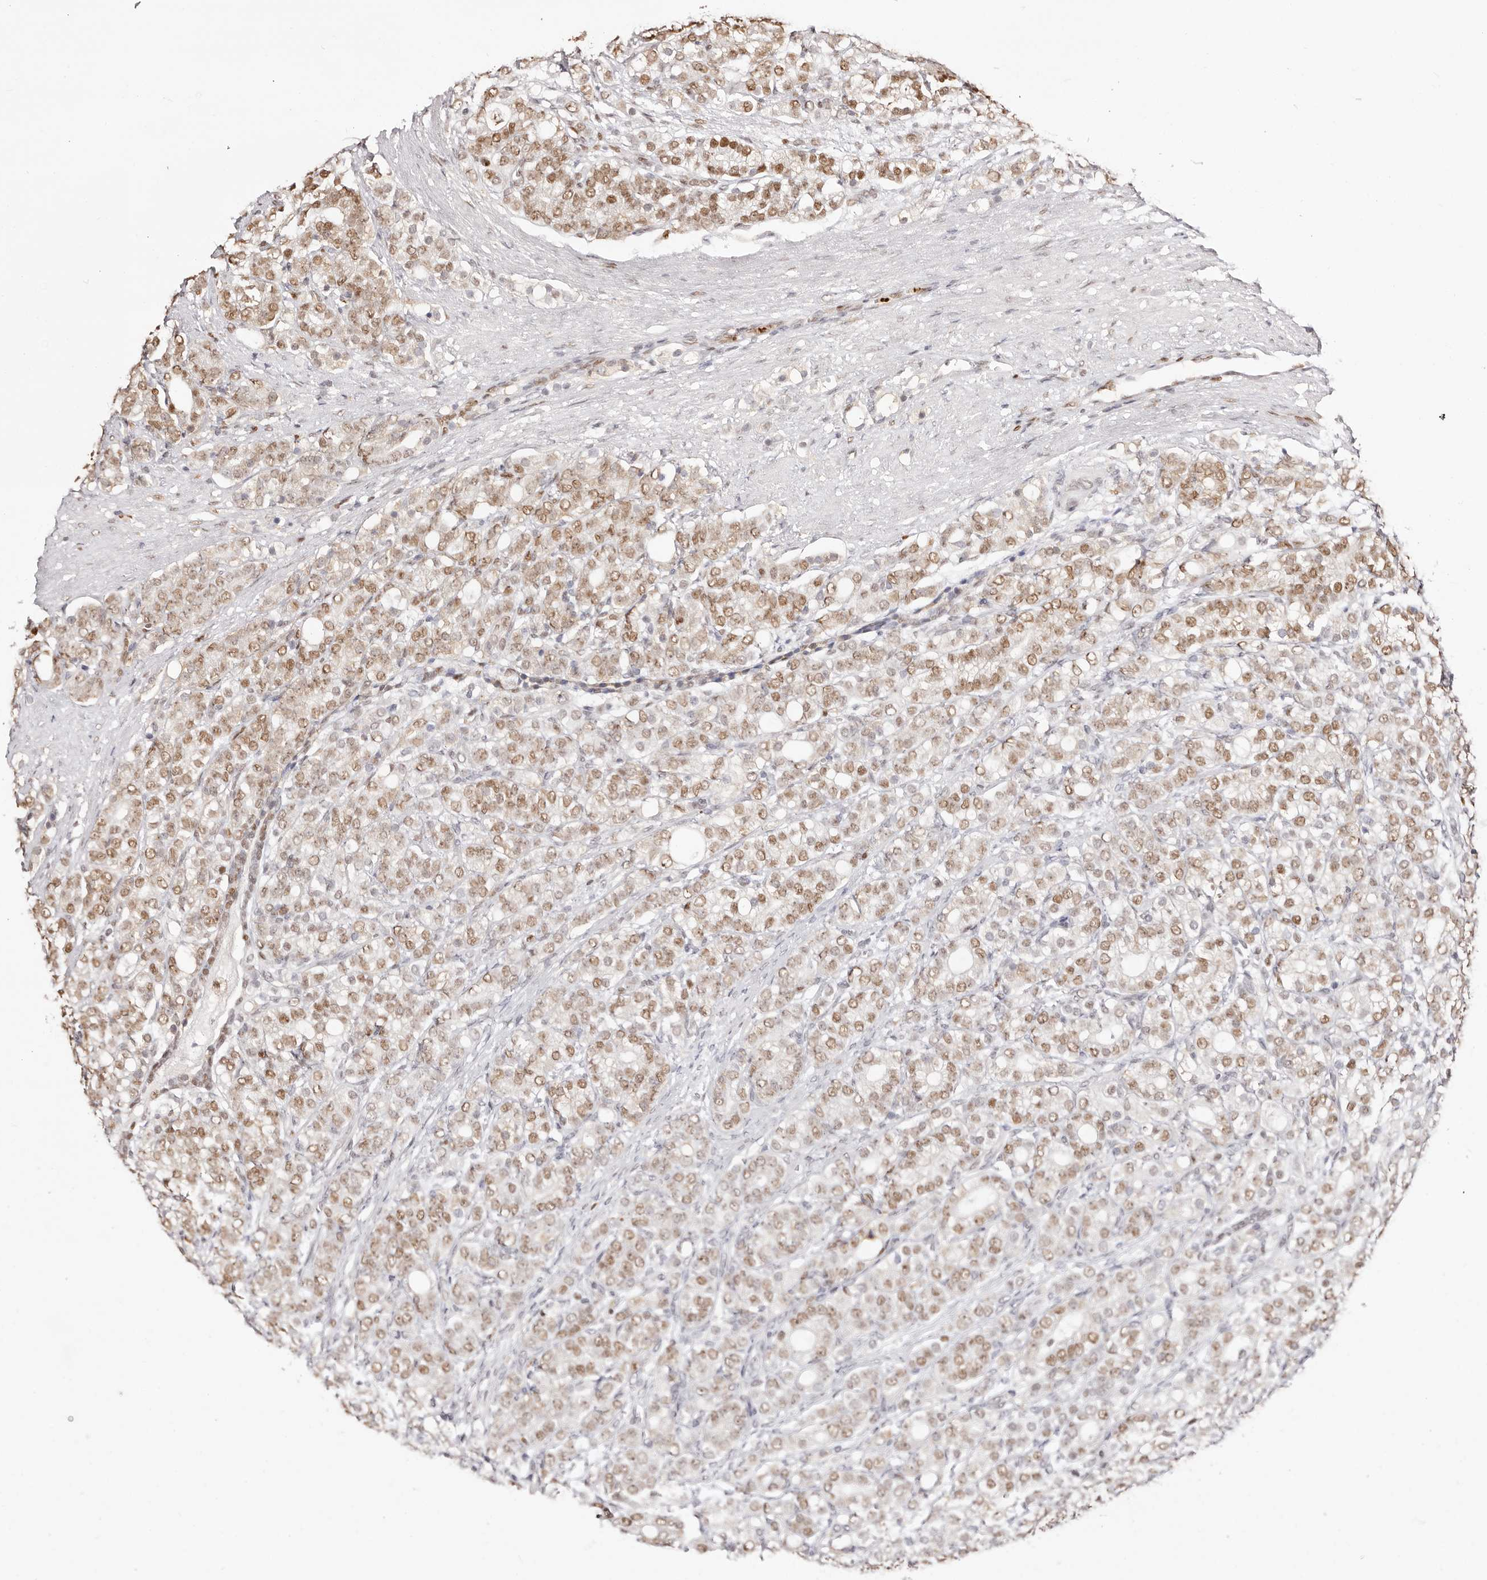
{"staining": {"intensity": "moderate", "quantity": ">75%", "location": "nuclear"}, "tissue": "prostate cancer", "cell_type": "Tumor cells", "image_type": "cancer", "snomed": [{"axis": "morphology", "description": "Adenocarcinoma, High grade"}, {"axis": "topography", "description": "Prostate"}], "caption": "Immunohistochemical staining of human high-grade adenocarcinoma (prostate) exhibits moderate nuclear protein expression in approximately >75% of tumor cells.", "gene": "TKT", "patient": {"sex": "male", "age": 57}}